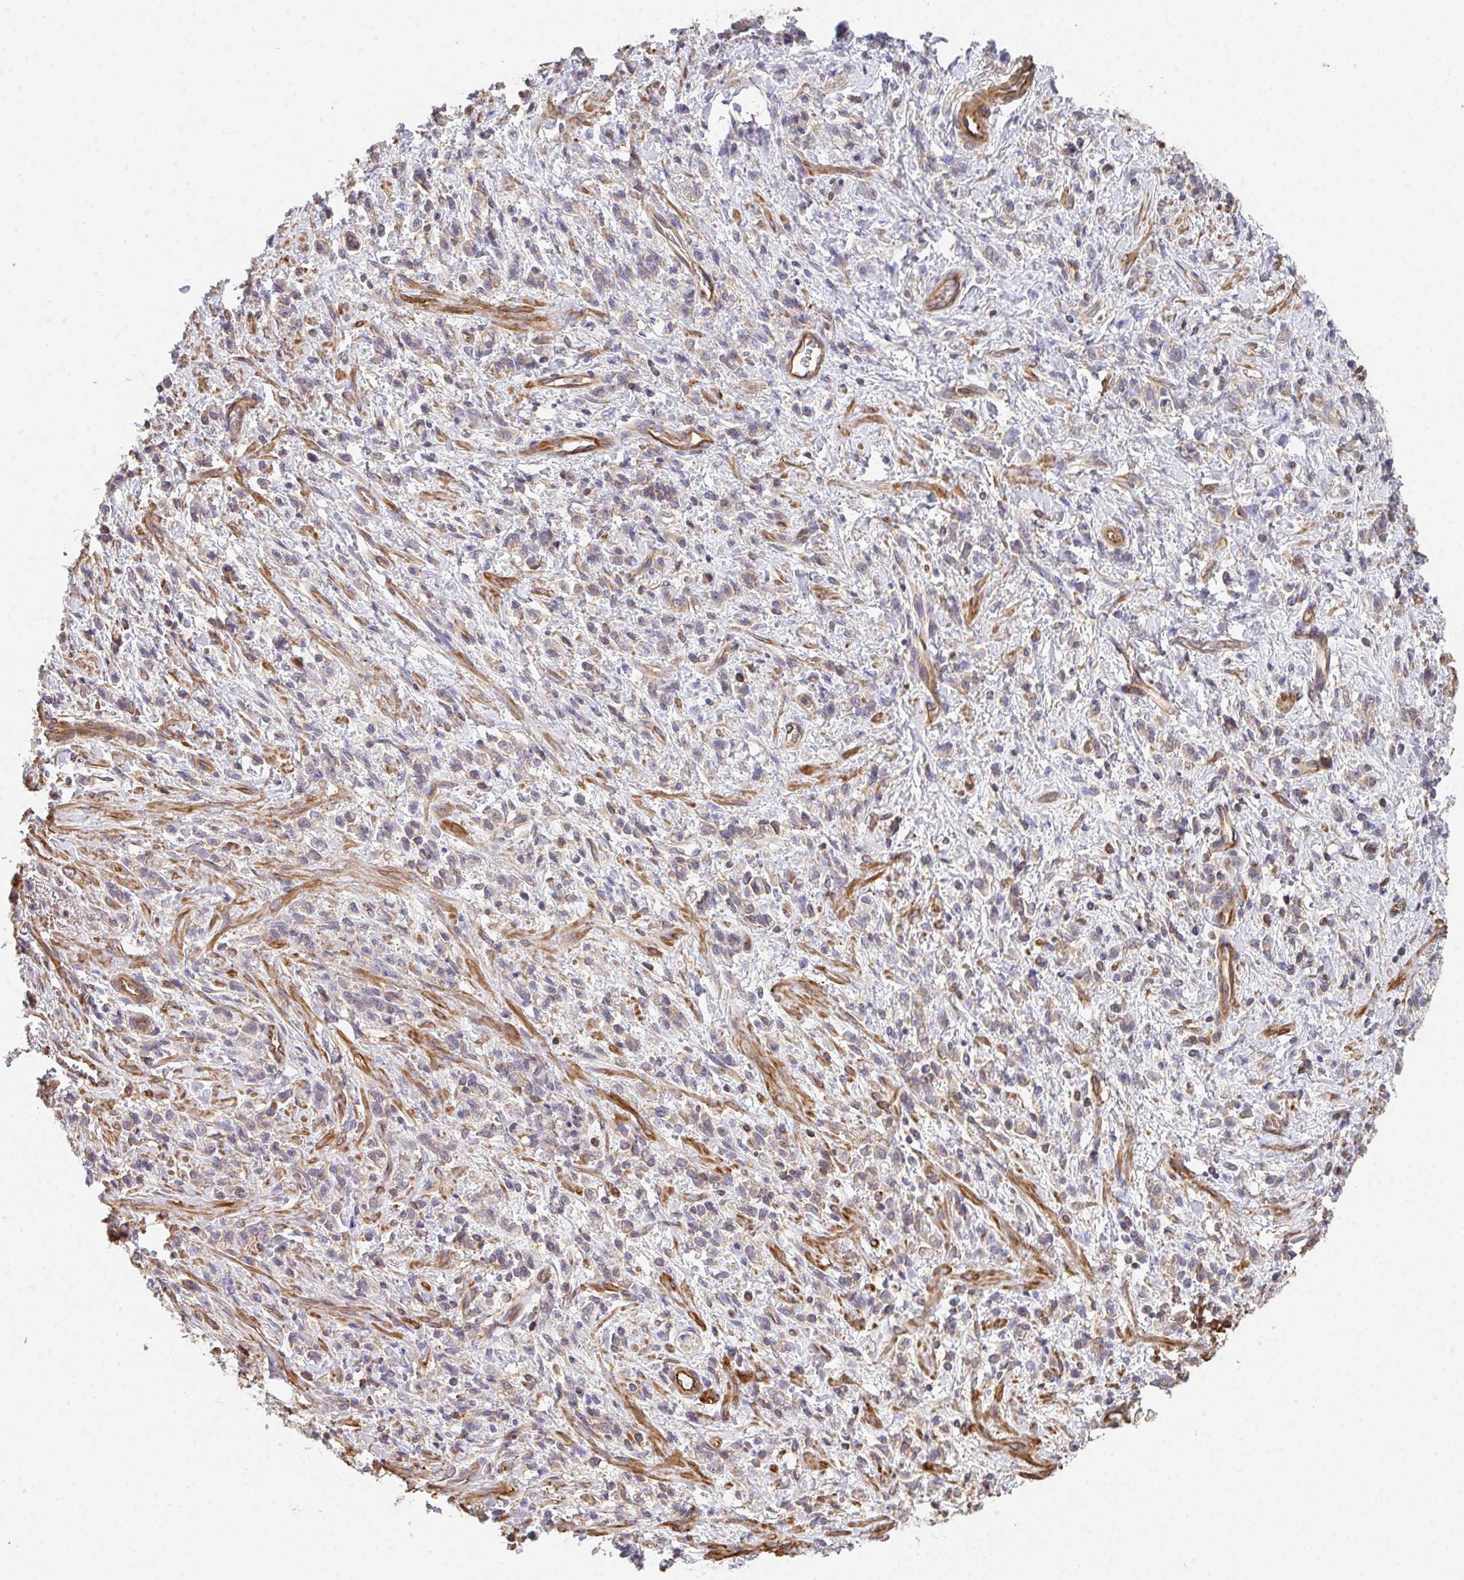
{"staining": {"intensity": "negative", "quantity": "none", "location": "none"}, "tissue": "stomach cancer", "cell_type": "Tumor cells", "image_type": "cancer", "snomed": [{"axis": "morphology", "description": "Adenocarcinoma, NOS"}, {"axis": "topography", "description": "Stomach"}], "caption": "This is an immunohistochemistry micrograph of stomach cancer. There is no positivity in tumor cells.", "gene": "TMEM229A", "patient": {"sex": "male", "age": 77}}